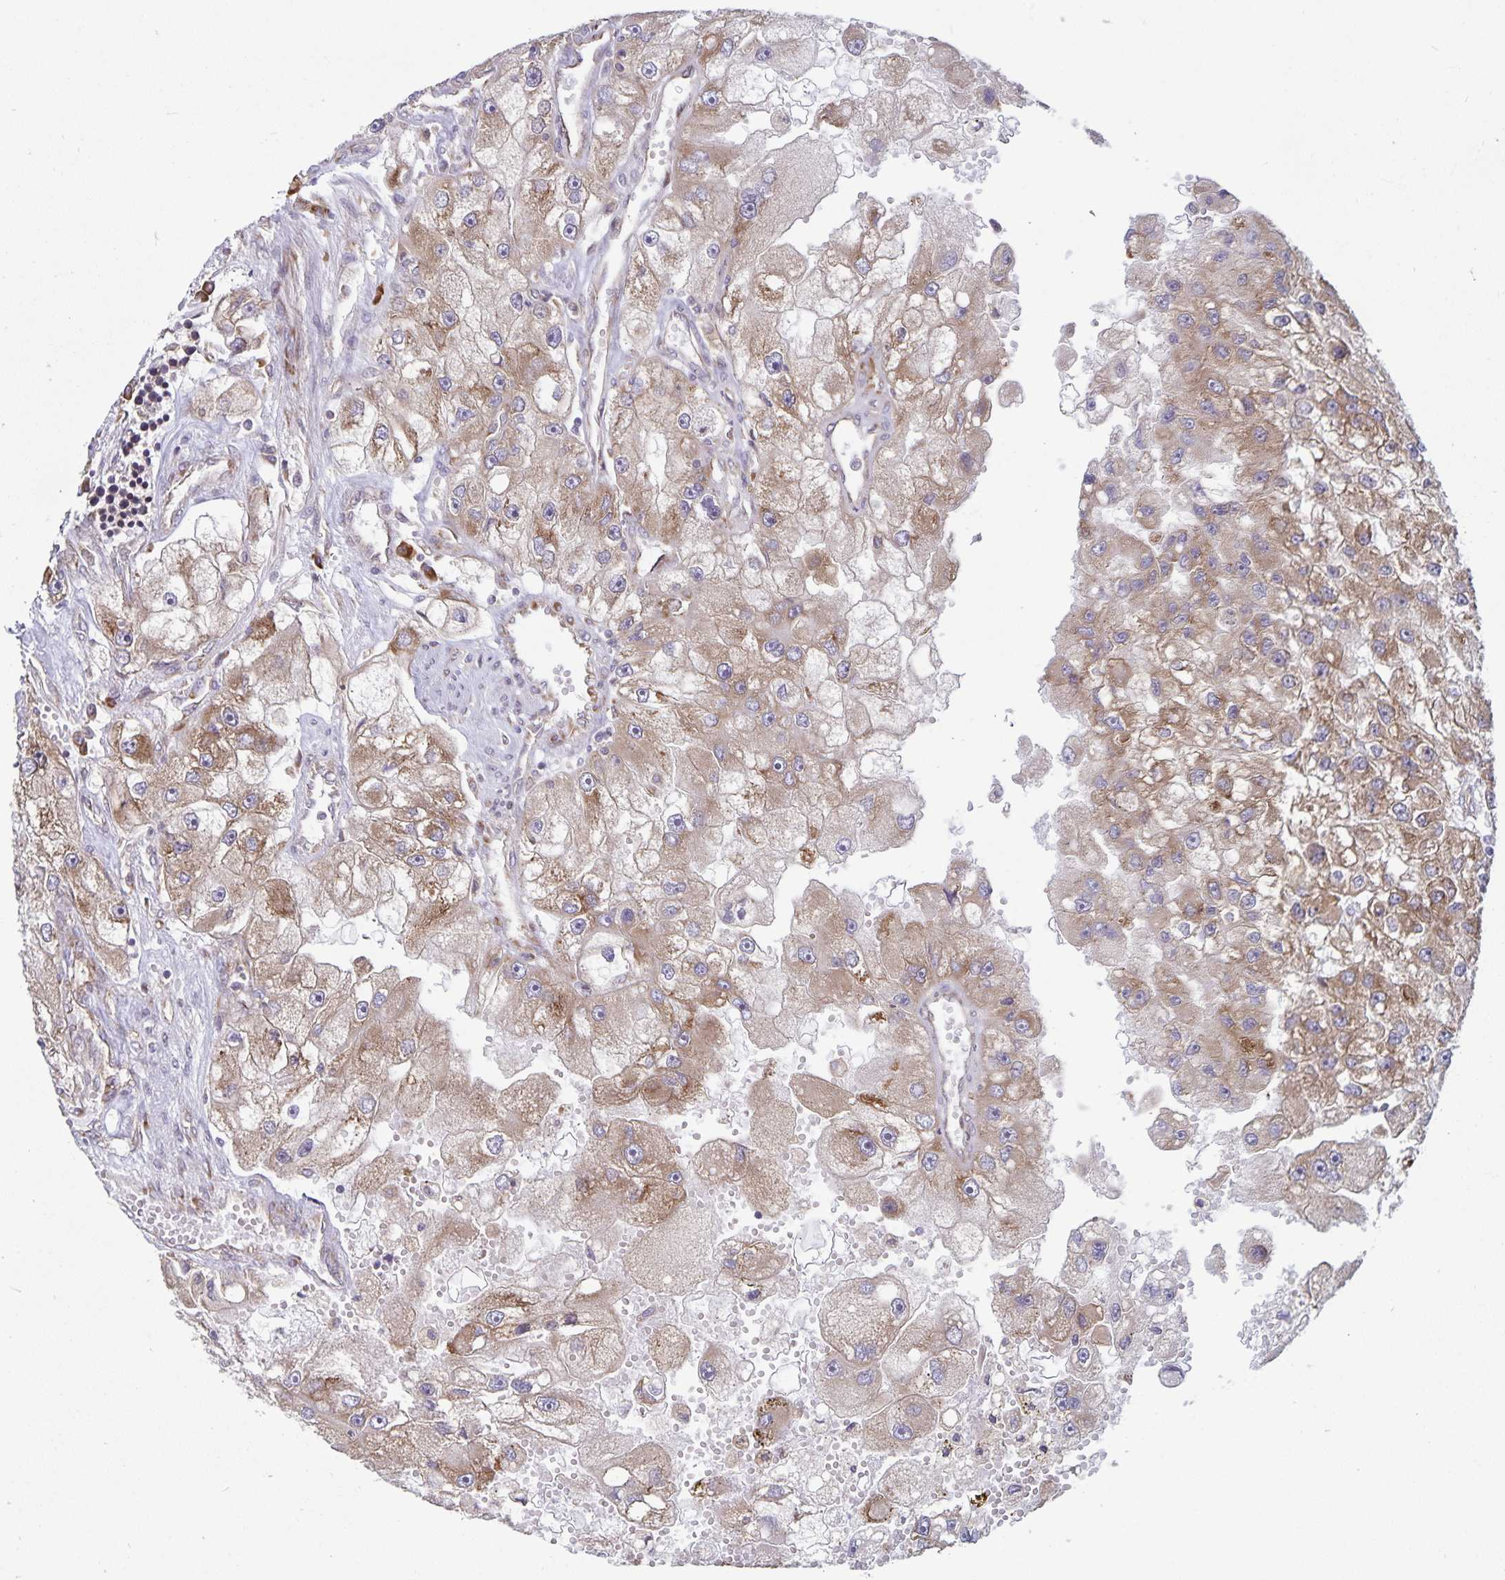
{"staining": {"intensity": "moderate", "quantity": ">75%", "location": "cytoplasmic/membranous"}, "tissue": "renal cancer", "cell_type": "Tumor cells", "image_type": "cancer", "snomed": [{"axis": "morphology", "description": "Adenocarcinoma, NOS"}, {"axis": "topography", "description": "Kidney"}], "caption": "The photomicrograph displays staining of adenocarcinoma (renal), revealing moderate cytoplasmic/membranous protein staining (brown color) within tumor cells. The staining was performed using DAB (3,3'-diaminobenzidine) to visualize the protein expression in brown, while the nuclei were stained in blue with hematoxylin (Magnification: 20x).", "gene": "SEC62", "patient": {"sex": "male", "age": 63}}